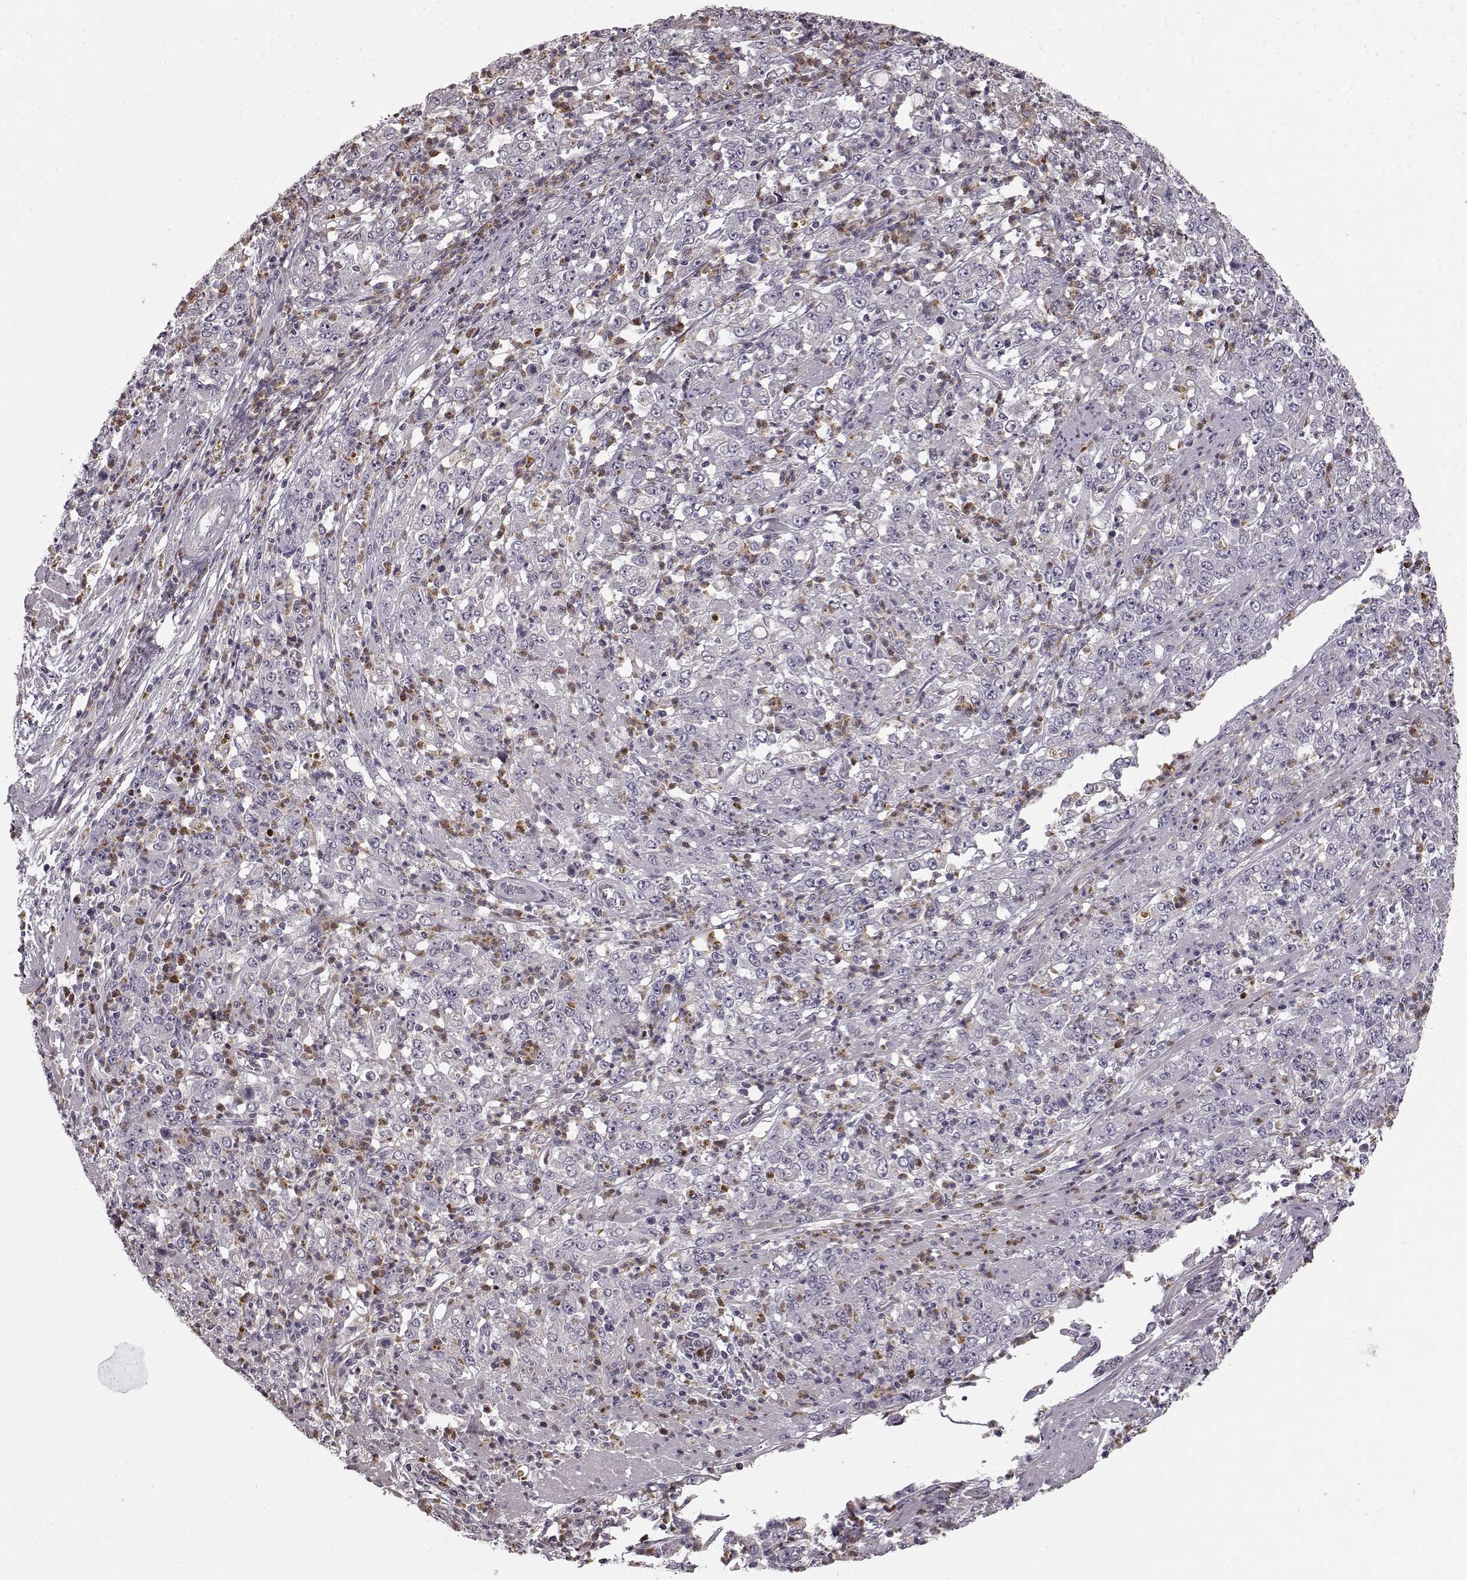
{"staining": {"intensity": "negative", "quantity": "none", "location": "none"}, "tissue": "stomach cancer", "cell_type": "Tumor cells", "image_type": "cancer", "snomed": [{"axis": "morphology", "description": "Adenocarcinoma, NOS"}, {"axis": "topography", "description": "Stomach, lower"}], "caption": "This is an immunohistochemistry (IHC) micrograph of human stomach cancer. There is no expression in tumor cells.", "gene": "CHIT1", "patient": {"sex": "female", "age": 71}}